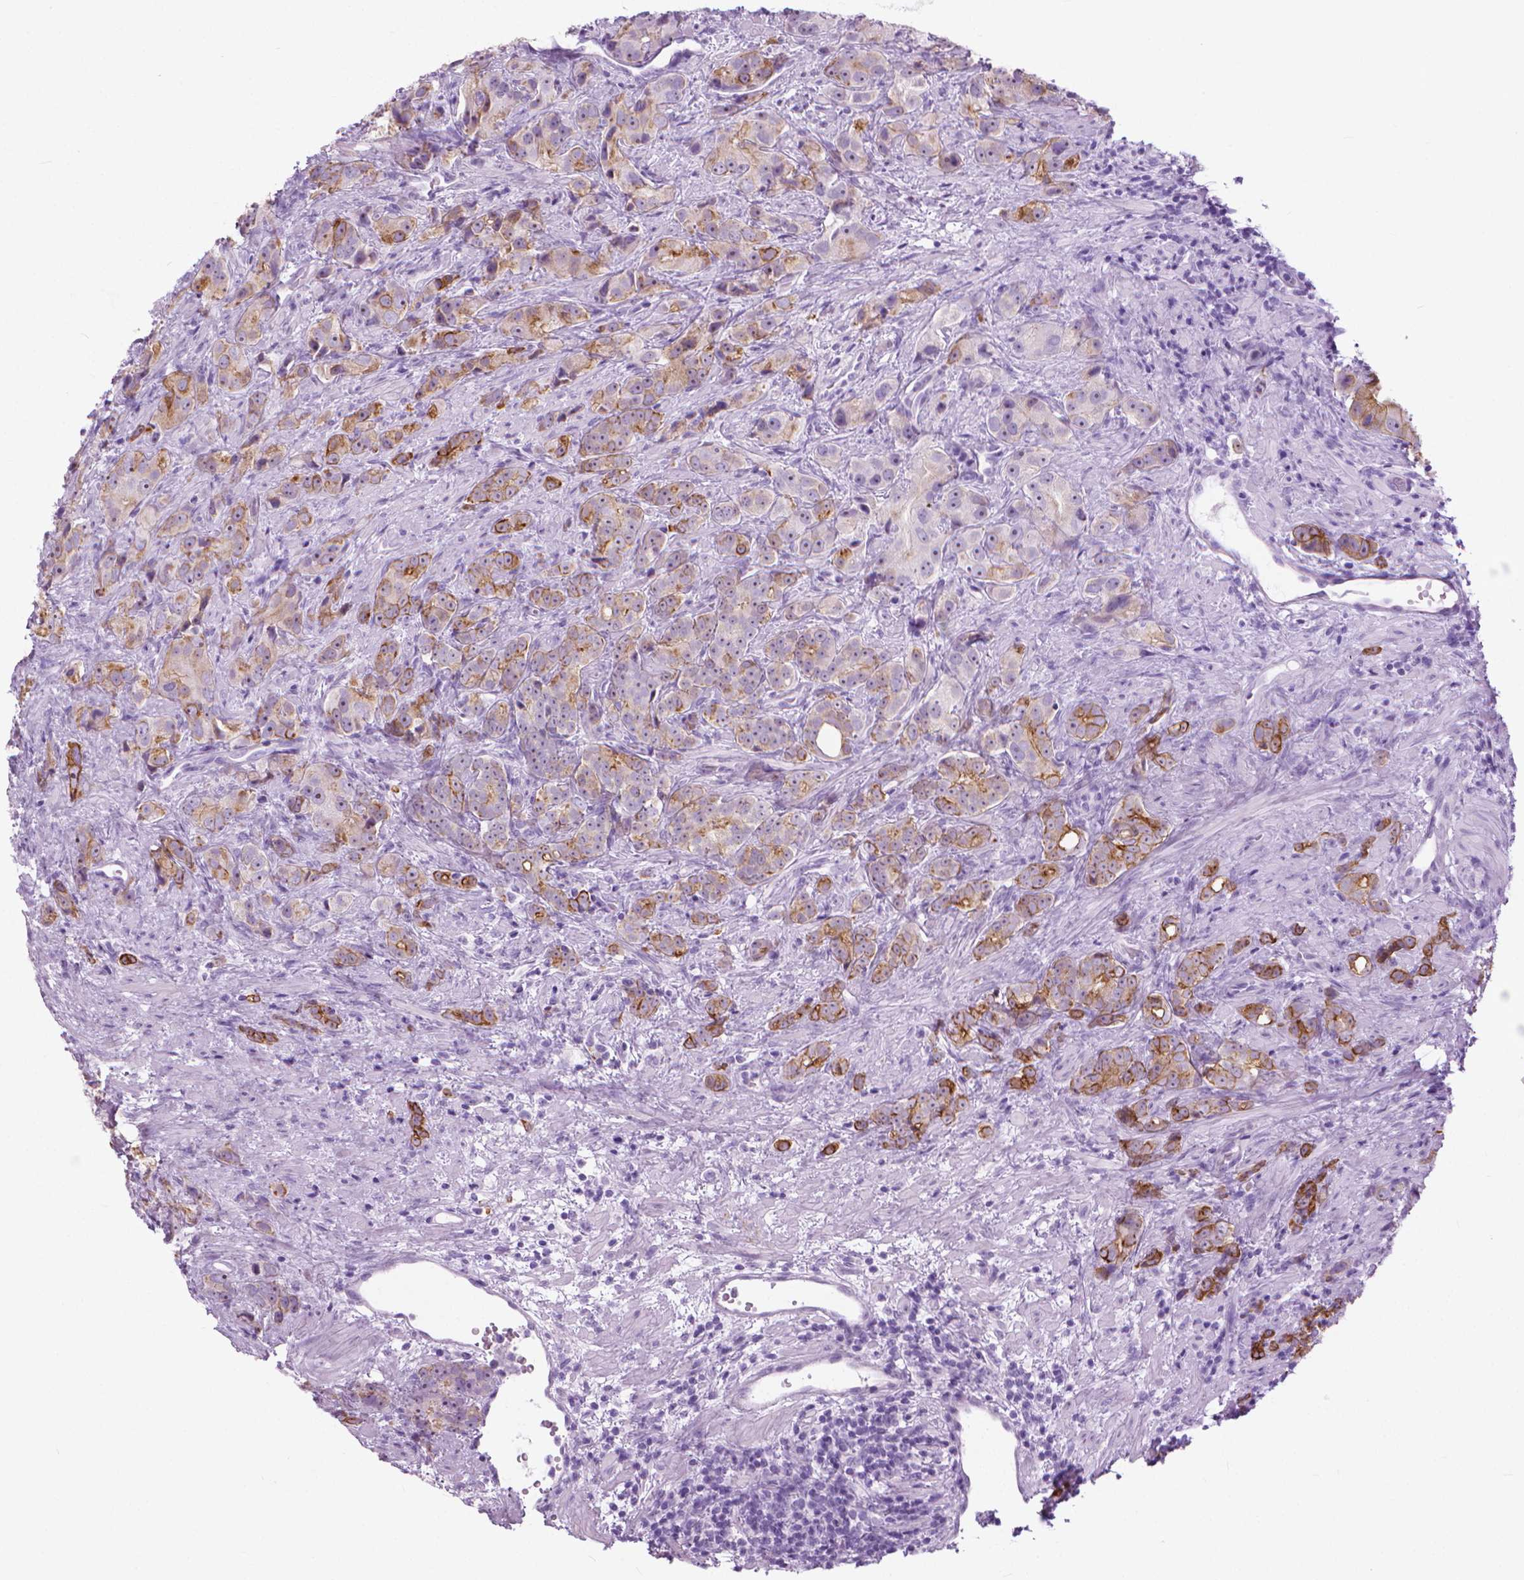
{"staining": {"intensity": "moderate", "quantity": "<25%", "location": "cytoplasmic/membranous"}, "tissue": "prostate cancer", "cell_type": "Tumor cells", "image_type": "cancer", "snomed": [{"axis": "morphology", "description": "Adenocarcinoma, High grade"}, {"axis": "topography", "description": "Prostate"}], "caption": "A histopathology image showing moderate cytoplasmic/membranous positivity in approximately <25% of tumor cells in high-grade adenocarcinoma (prostate), as visualized by brown immunohistochemical staining.", "gene": "HTR2B", "patient": {"sex": "male", "age": 90}}